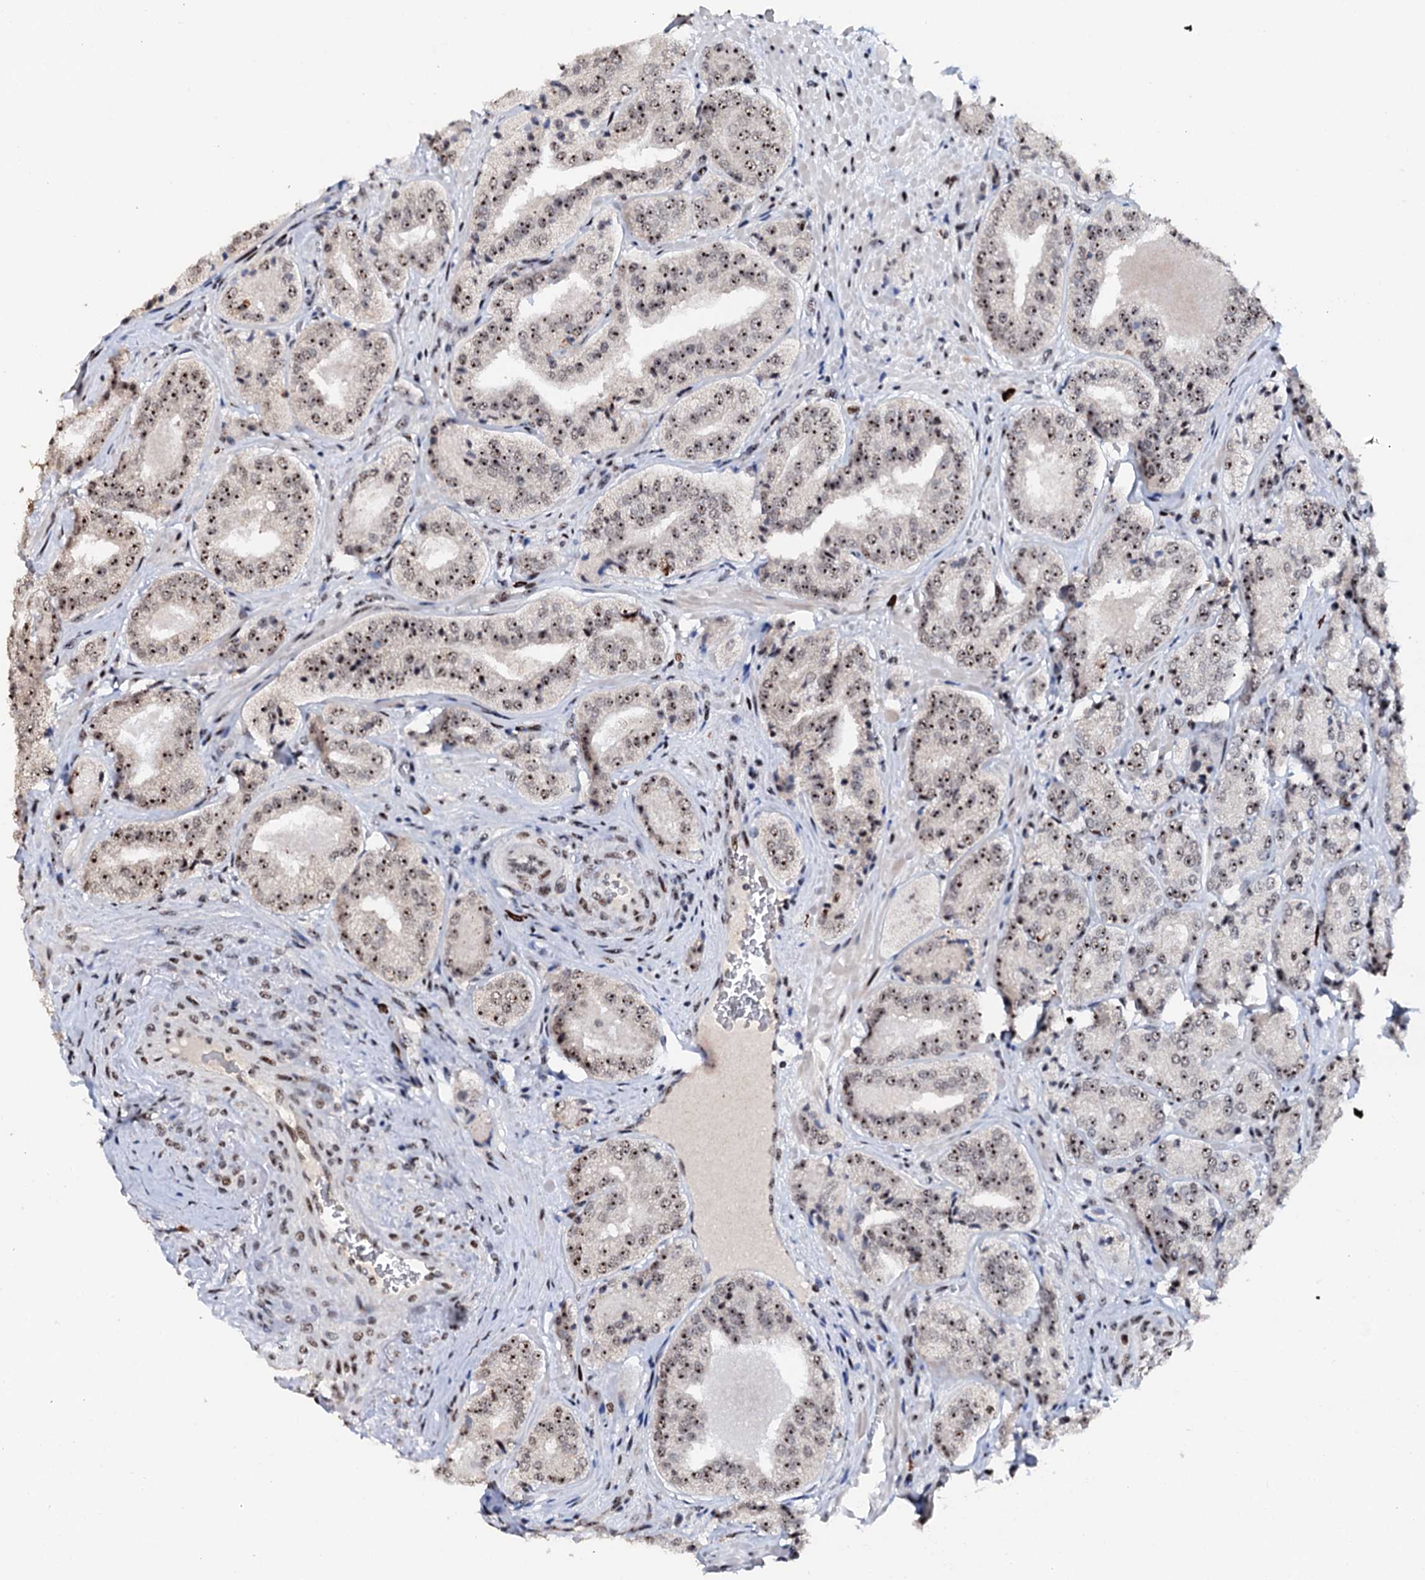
{"staining": {"intensity": "moderate", "quantity": ">75%", "location": "nuclear"}, "tissue": "prostate cancer", "cell_type": "Tumor cells", "image_type": "cancer", "snomed": [{"axis": "morphology", "description": "Adenocarcinoma, High grade"}, {"axis": "topography", "description": "Prostate"}], "caption": "An IHC micrograph of neoplastic tissue is shown. Protein staining in brown labels moderate nuclear positivity in prostate high-grade adenocarcinoma within tumor cells.", "gene": "NEUROG3", "patient": {"sex": "male", "age": 71}}